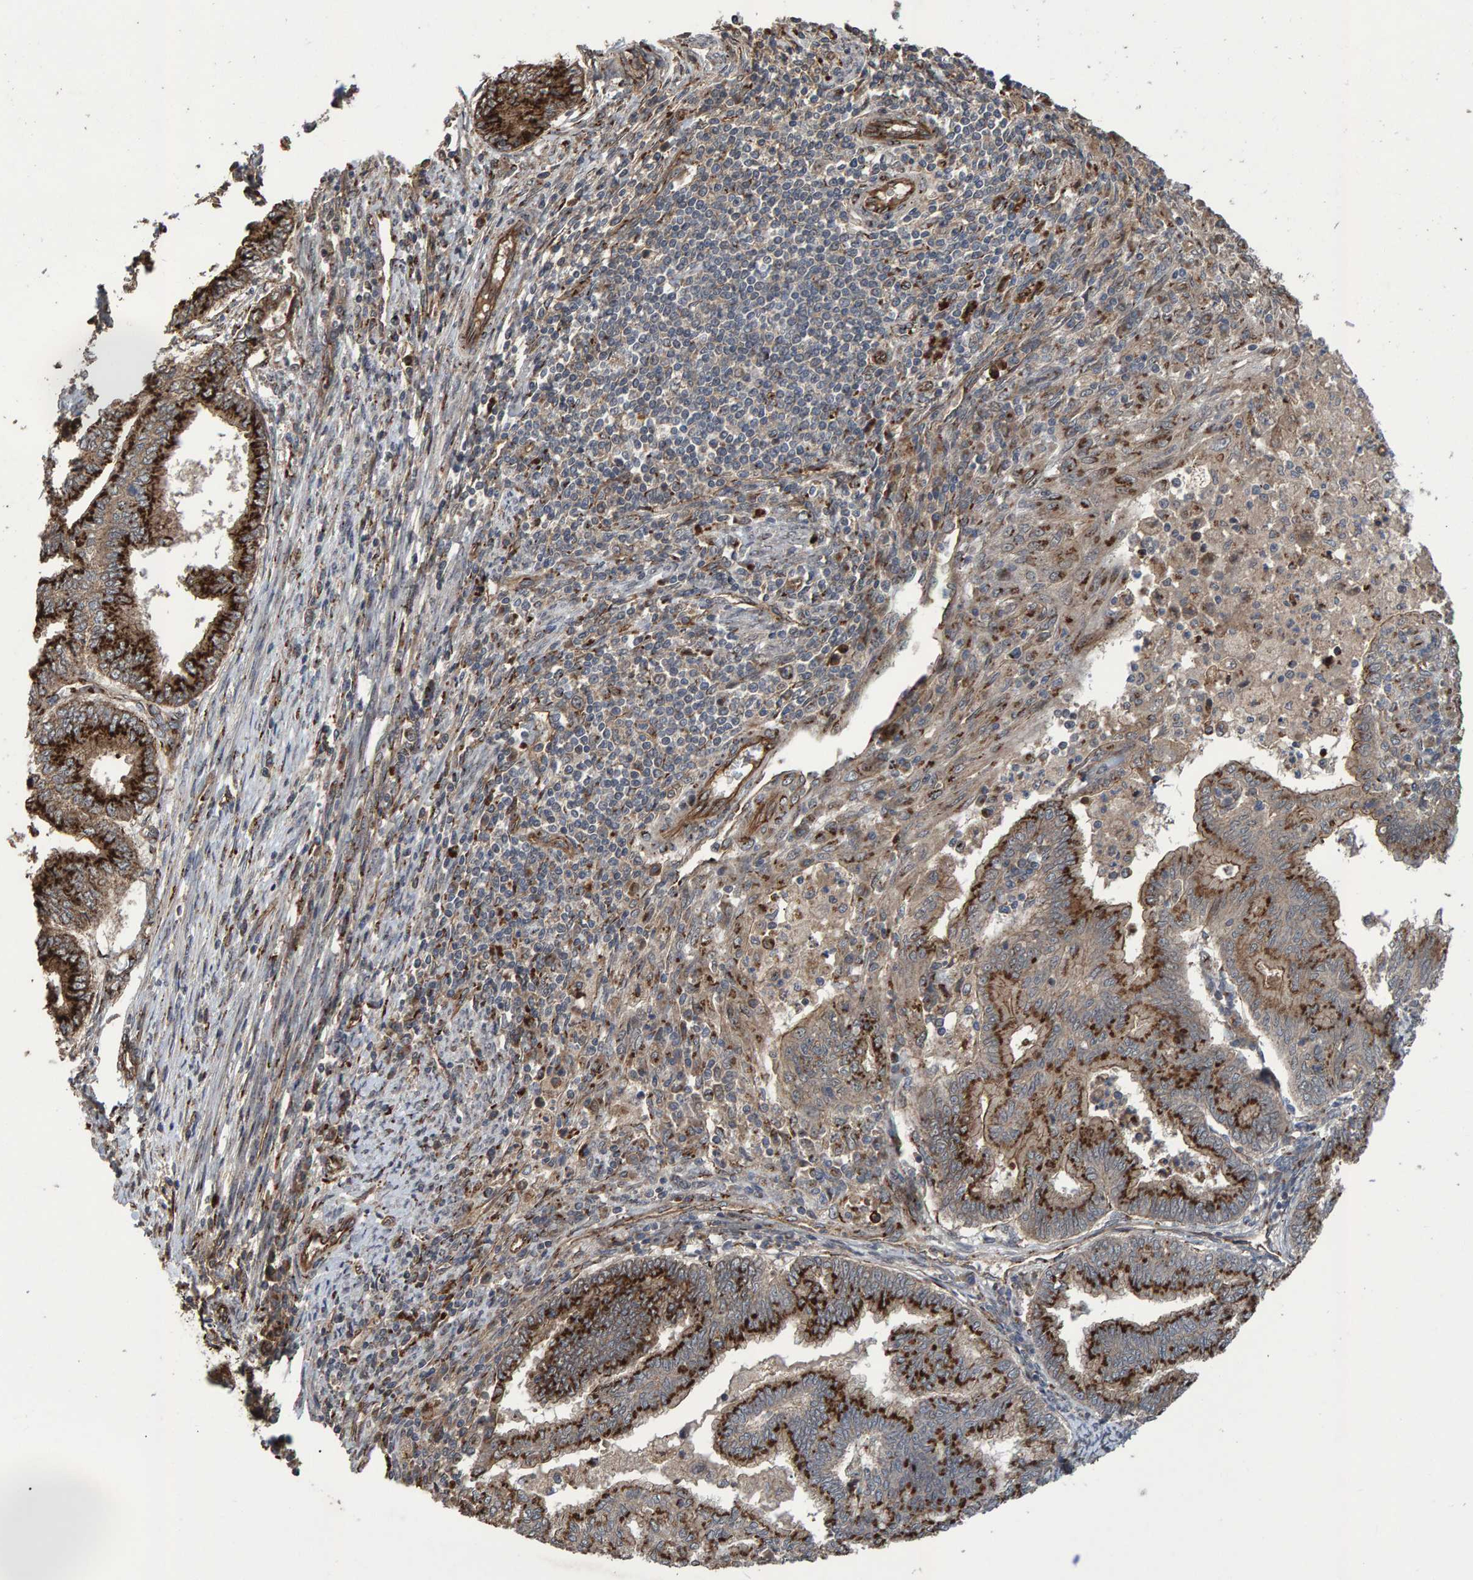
{"staining": {"intensity": "strong", "quantity": ">75%", "location": "cytoplasmic/membranous"}, "tissue": "endometrial cancer", "cell_type": "Tumor cells", "image_type": "cancer", "snomed": [{"axis": "morphology", "description": "Polyp, NOS"}, {"axis": "morphology", "description": "Adenocarcinoma, NOS"}, {"axis": "morphology", "description": "Adenoma, NOS"}, {"axis": "topography", "description": "Endometrium"}], "caption": "The photomicrograph shows immunohistochemical staining of adenoma (endometrial). There is strong cytoplasmic/membranous staining is seen in about >75% of tumor cells. (DAB = brown stain, brightfield microscopy at high magnification).", "gene": "TRIM68", "patient": {"sex": "female", "age": 79}}